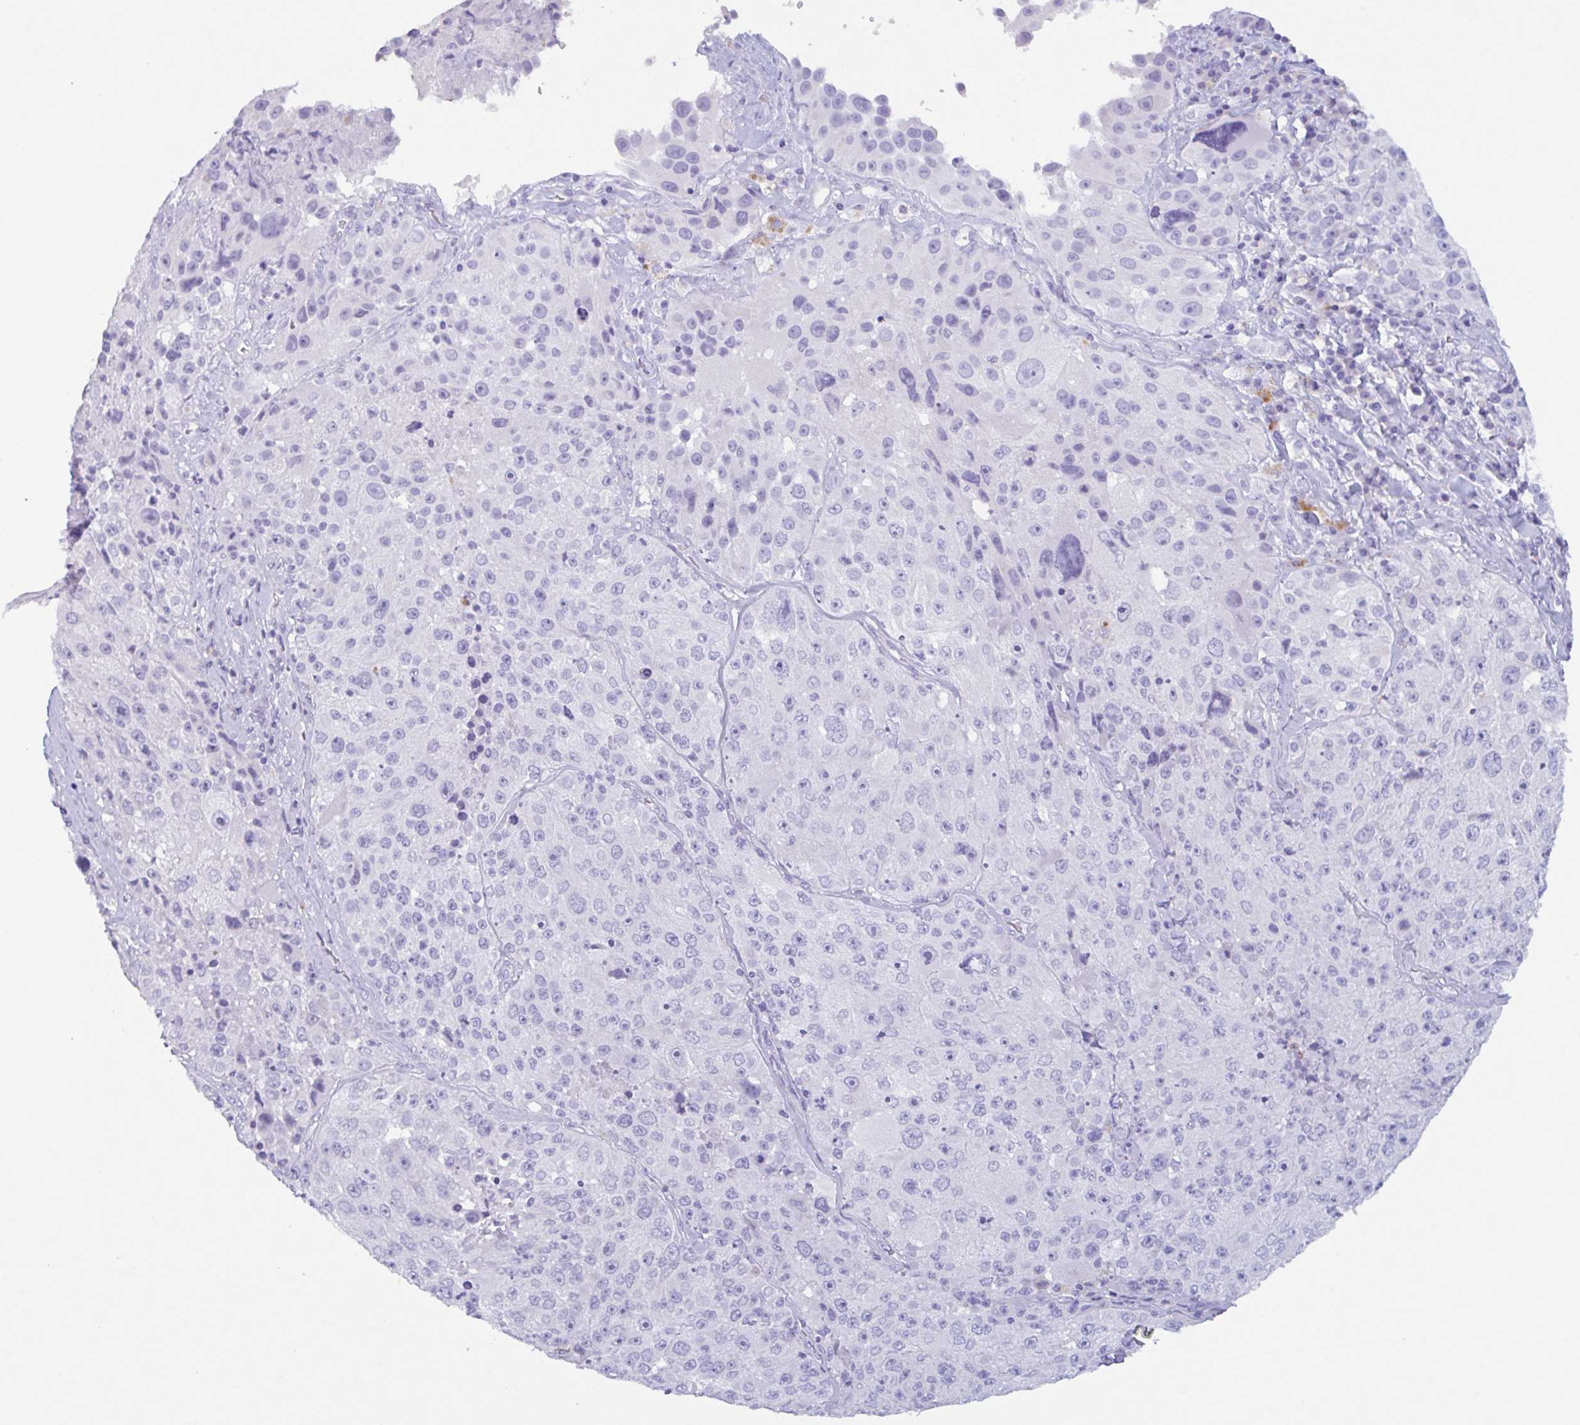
{"staining": {"intensity": "negative", "quantity": "none", "location": "none"}, "tissue": "melanoma", "cell_type": "Tumor cells", "image_type": "cancer", "snomed": [{"axis": "morphology", "description": "Malignant melanoma, Metastatic site"}, {"axis": "topography", "description": "Lymph node"}], "caption": "Tumor cells show no significant protein positivity in malignant melanoma (metastatic site).", "gene": "DTWD2", "patient": {"sex": "male", "age": 62}}